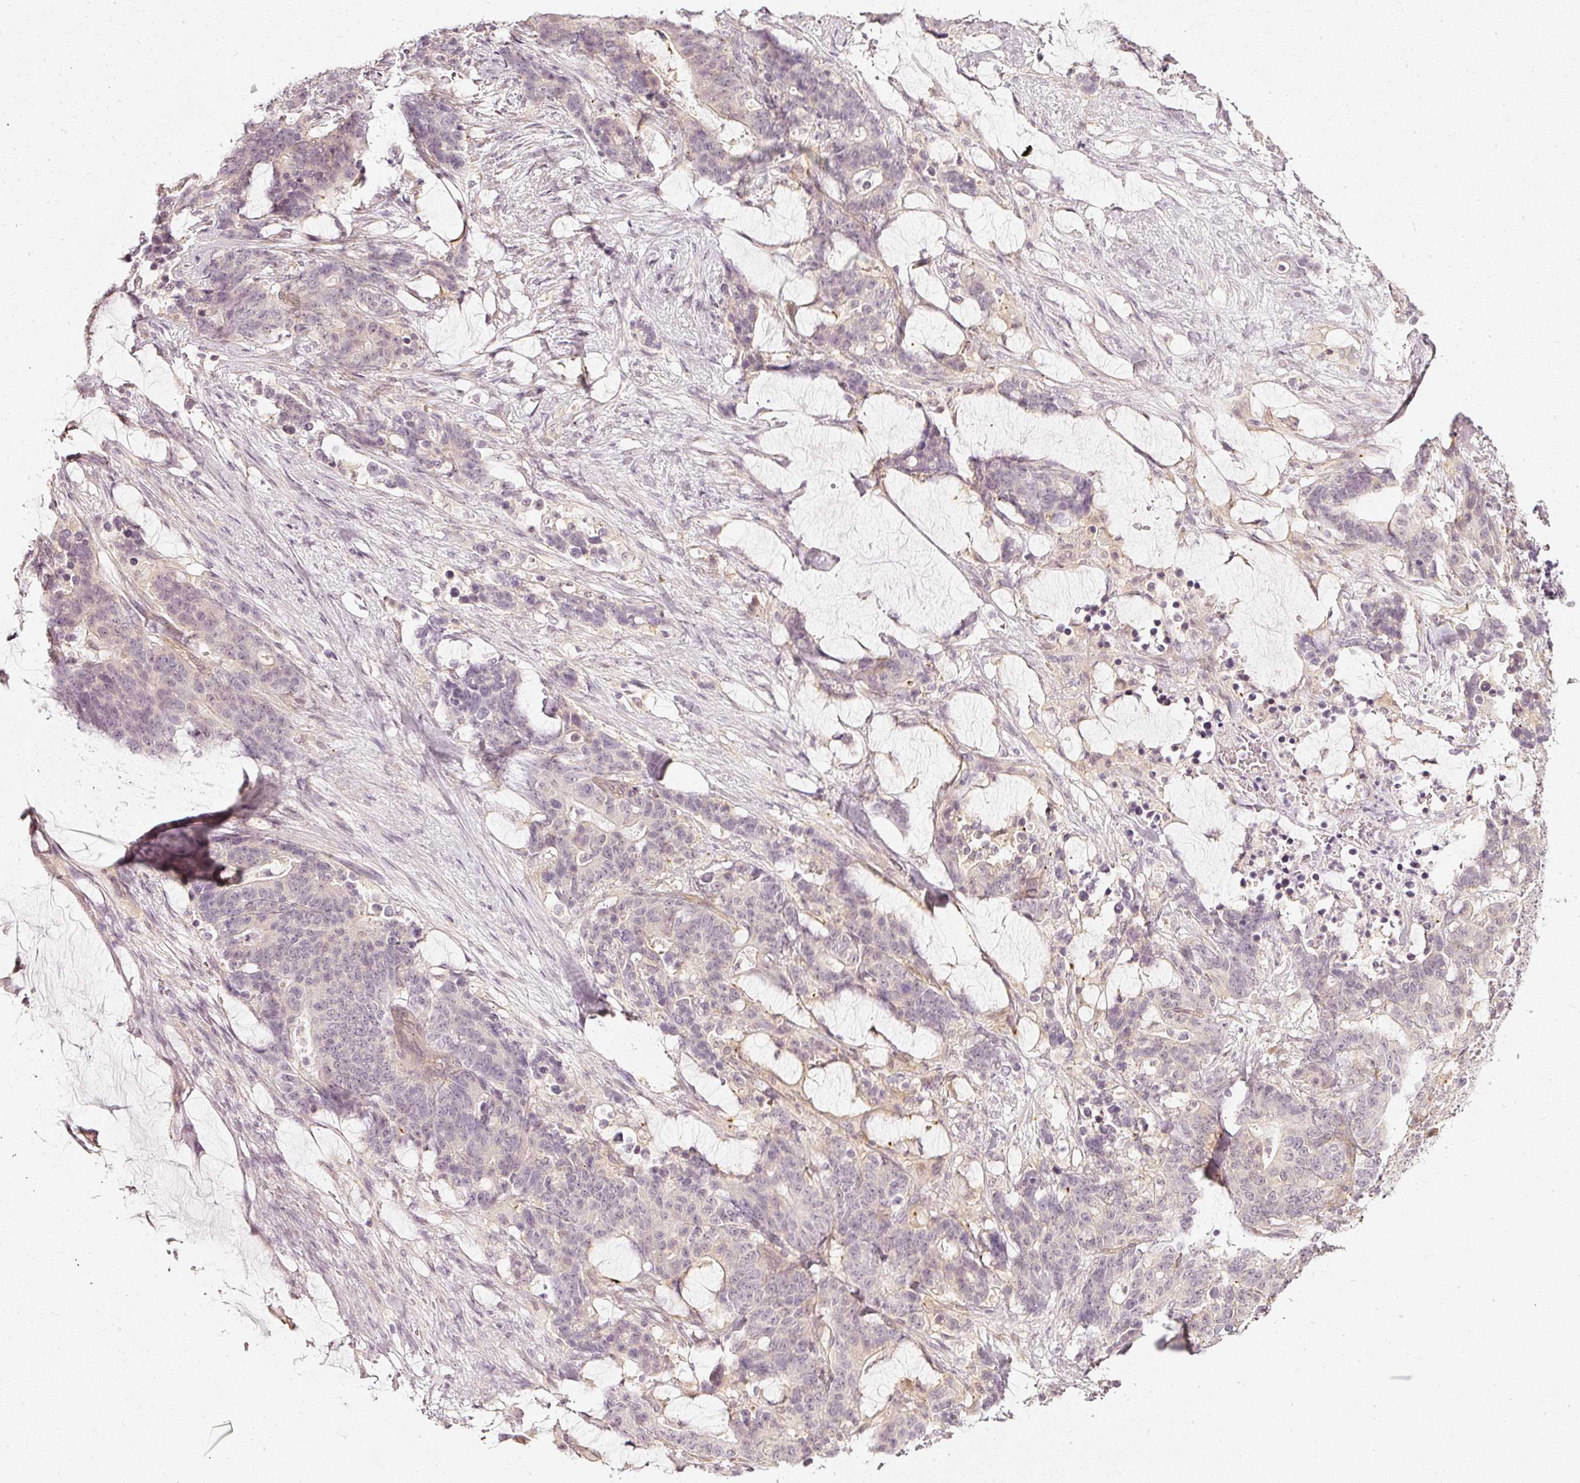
{"staining": {"intensity": "negative", "quantity": "none", "location": "none"}, "tissue": "stomach cancer", "cell_type": "Tumor cells", "image_type": "cancer", "snomed": [{"axis": "morphology", "description": "Normal tissue, NOS"}, {"axis": "morphology", "description": "Adenocarcinoma, NOS"}, {"axis": "topography", "description": "Stomach"}], "caption": "Immunohistochemistry photomicrograph of human adenocarcinoma (stomach) stained for a protein (brown), which reveals no positivity in tumor cells. Nuclei are stained in blue.", "gene": "DRD2", "patient": {"sex": "female", "age": 64}}